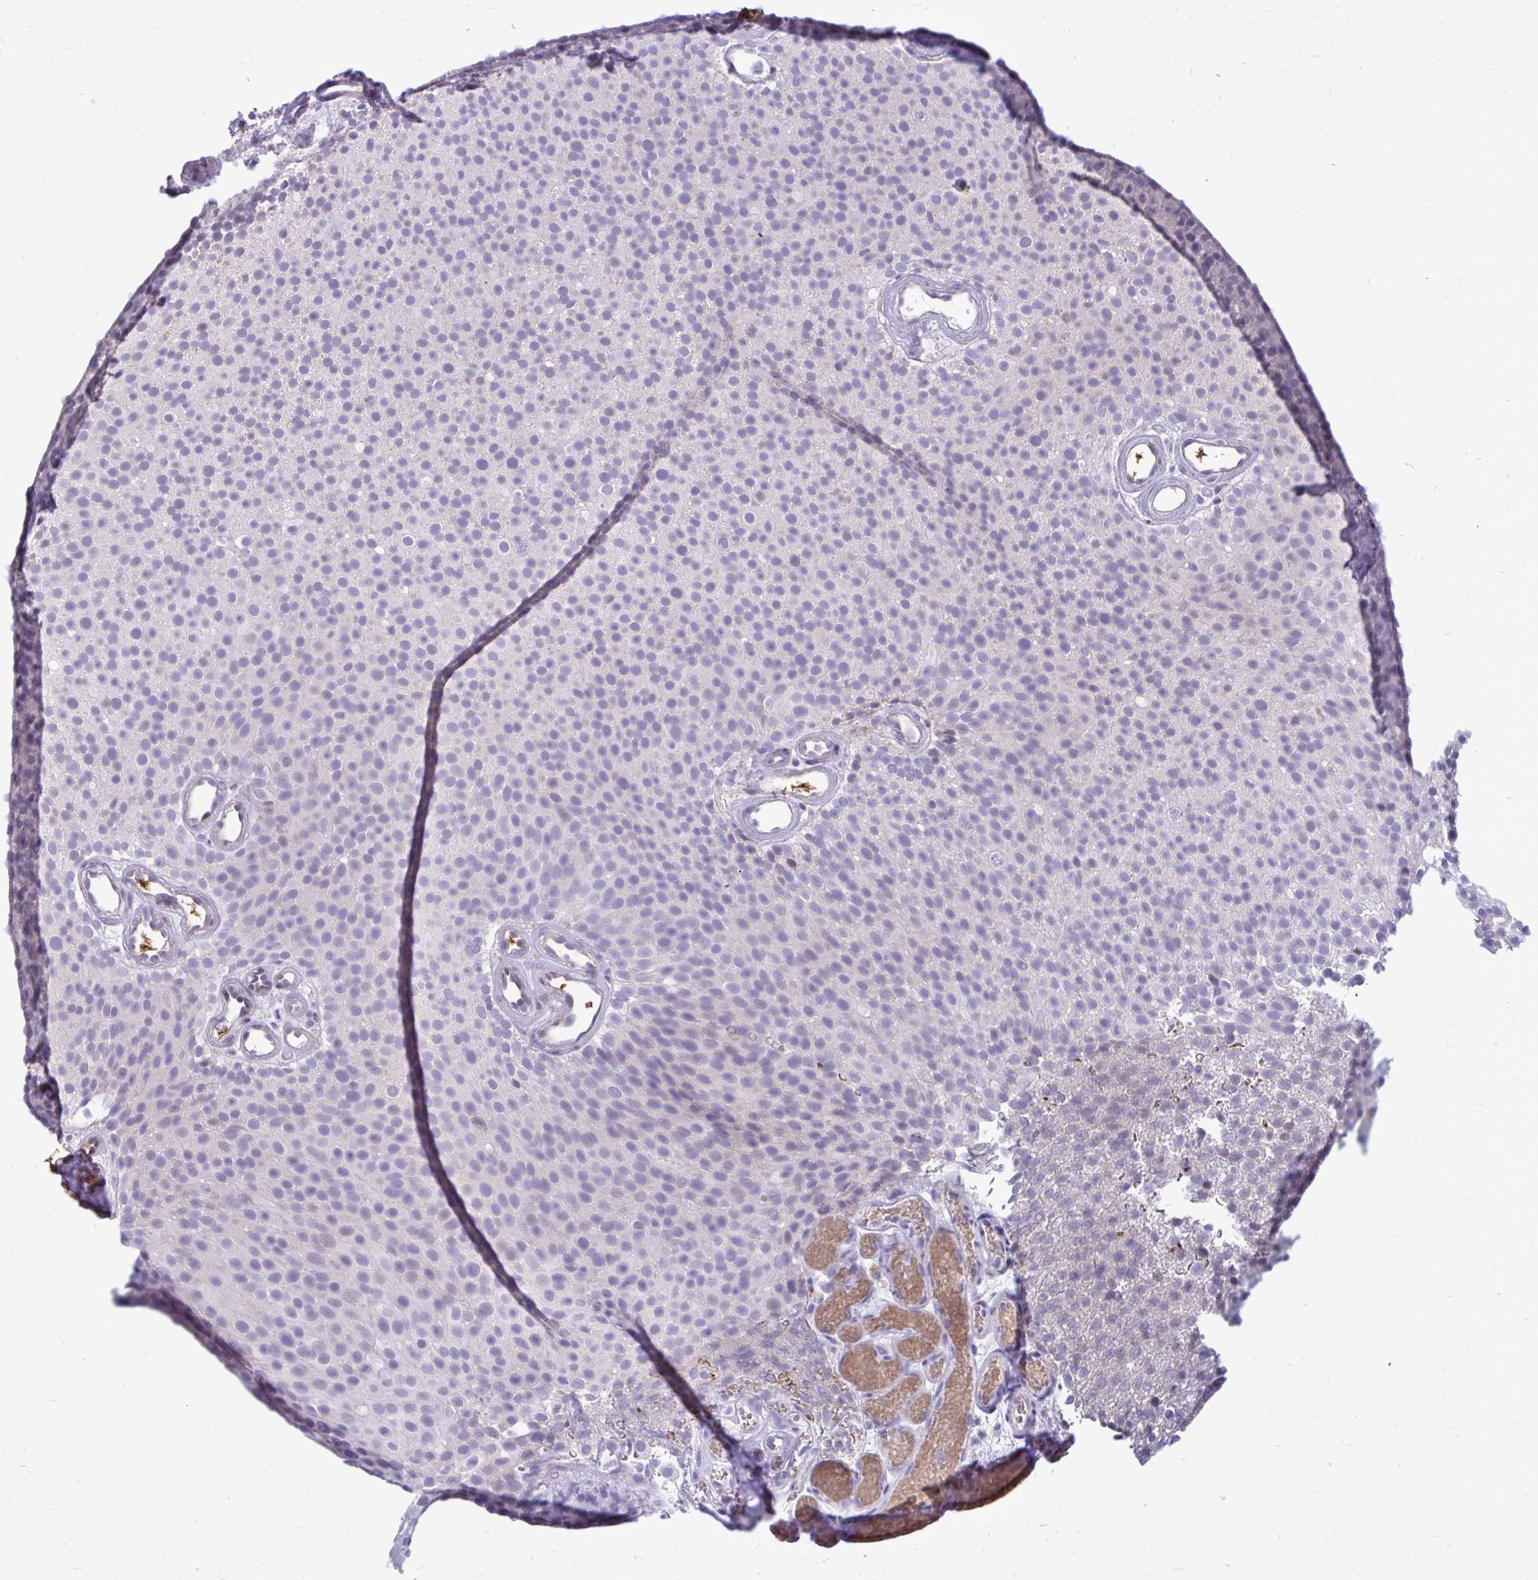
{"staining": {"intensity": "negative", "quantity": "none", "location": "none"}, "tissue": "urothelial cancer", "cell_type": "Tumor cells", "image_type": "cancer", "snomed": [{"axis": "morphology", "description": "Urothelial carcinoma, Low grade"}, {"axis": "topography", "description": "Urinary bladder"}], "caption": "Micrograph shows no protein expression in tumor cells of urothelial carcinoma (low-grade) tissue. (DAB (3,3'-diaminobenzidine) immunohistochemistry, high magnification).", "gene": "ZSCAN25", "patient": {"sex": "male", "age": 78}}